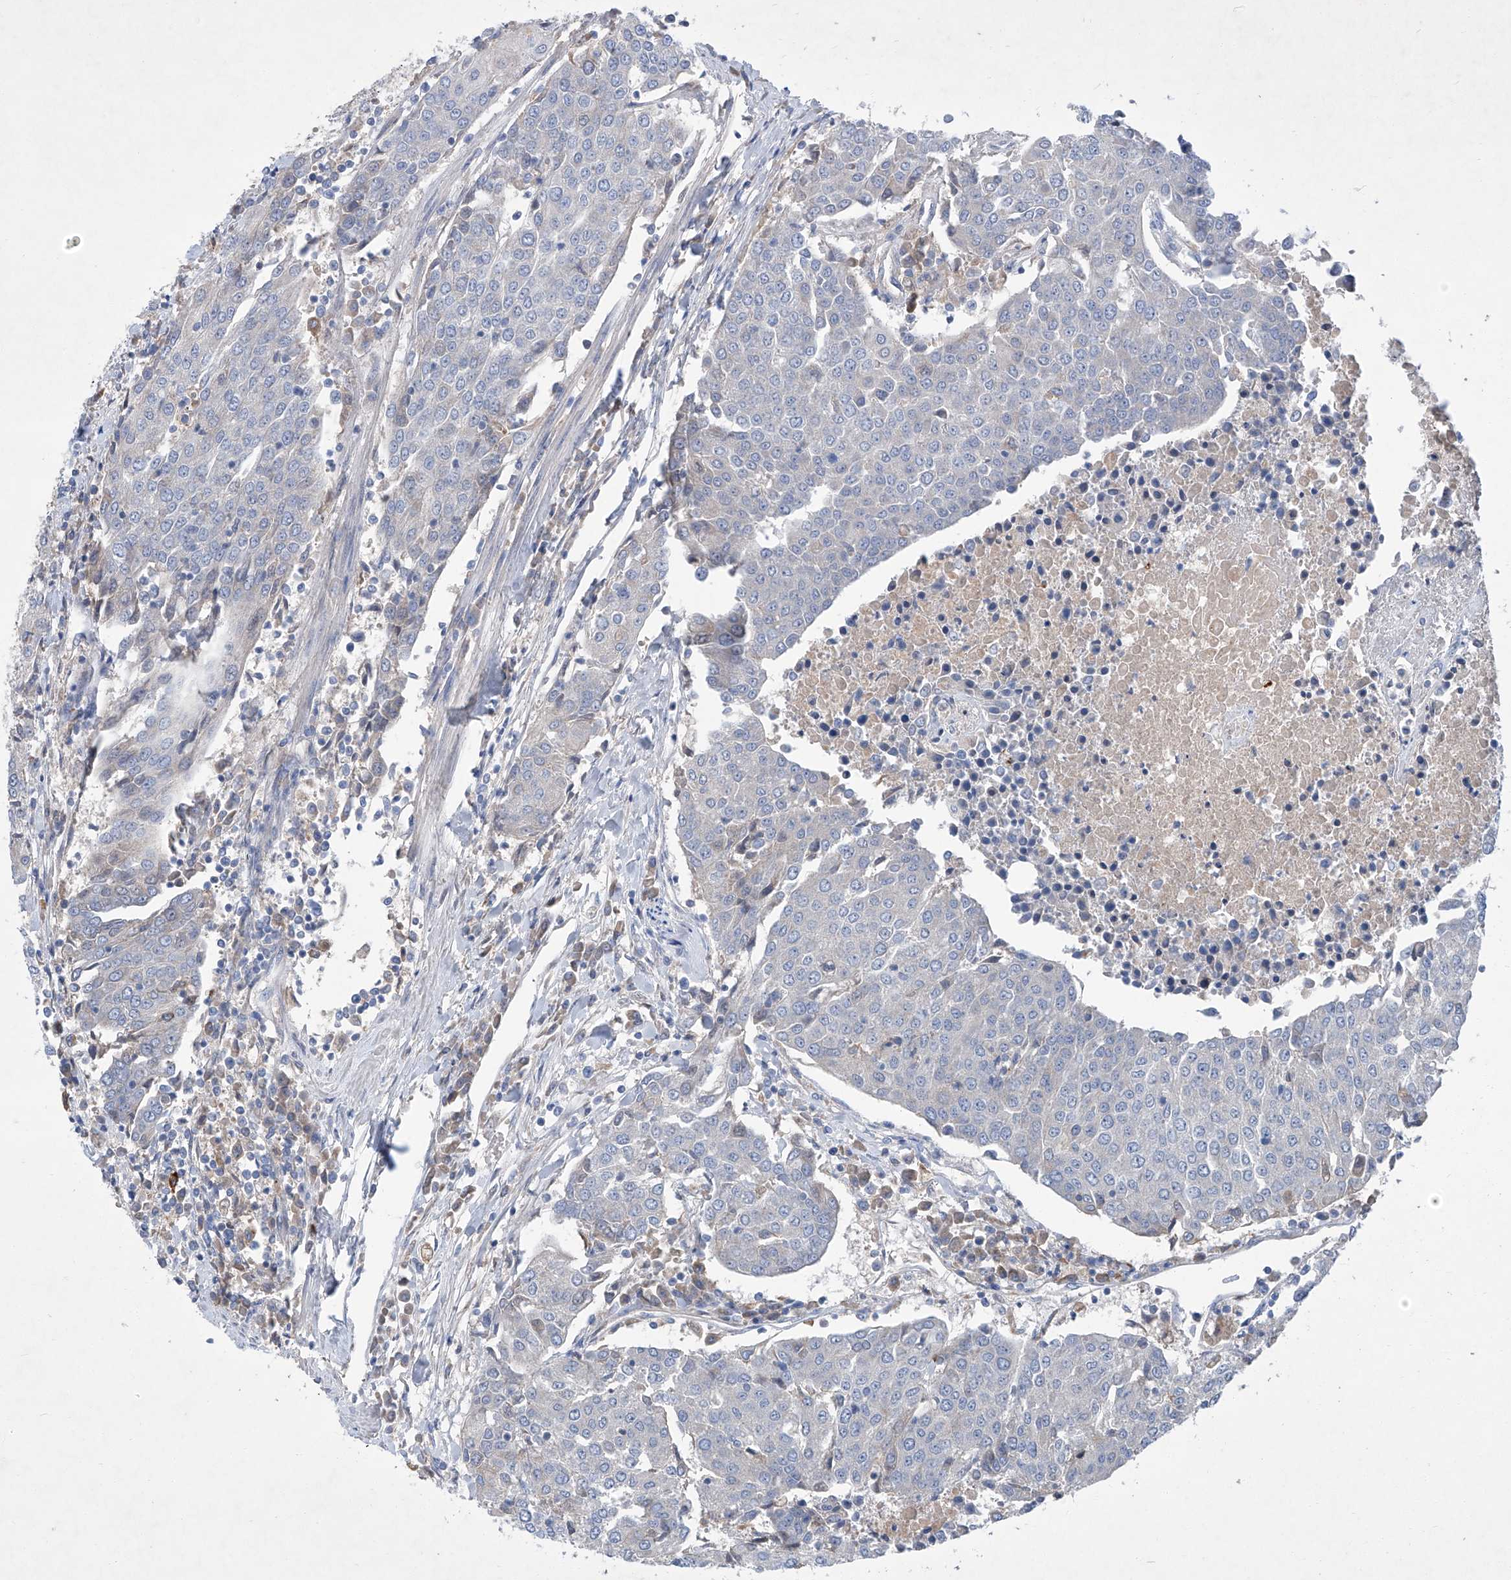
{"staining": {"intensity": "negative", "quantity": "none", "location": "none"}, "tissue": "urothelial cancer", "cell_type": "Tumor cells", "image_type": "cancer", "snomed": [{"axis": "morphology", "description": "Urothelial carcinoma, High grade"}, {"axis": "topography", "description": "Urinary bladder"}], "caption": "This is a histopathology image of IHC staining of urothelial cancer, which shows no staining in tumor cells. (Brightfield microscopy of DAB (3,3'-diaminobenzidine) immunohistochemistry (IHC) at high magnification).", "gene": "SBK2", "patient": {"sex": "female", "age": 85}}